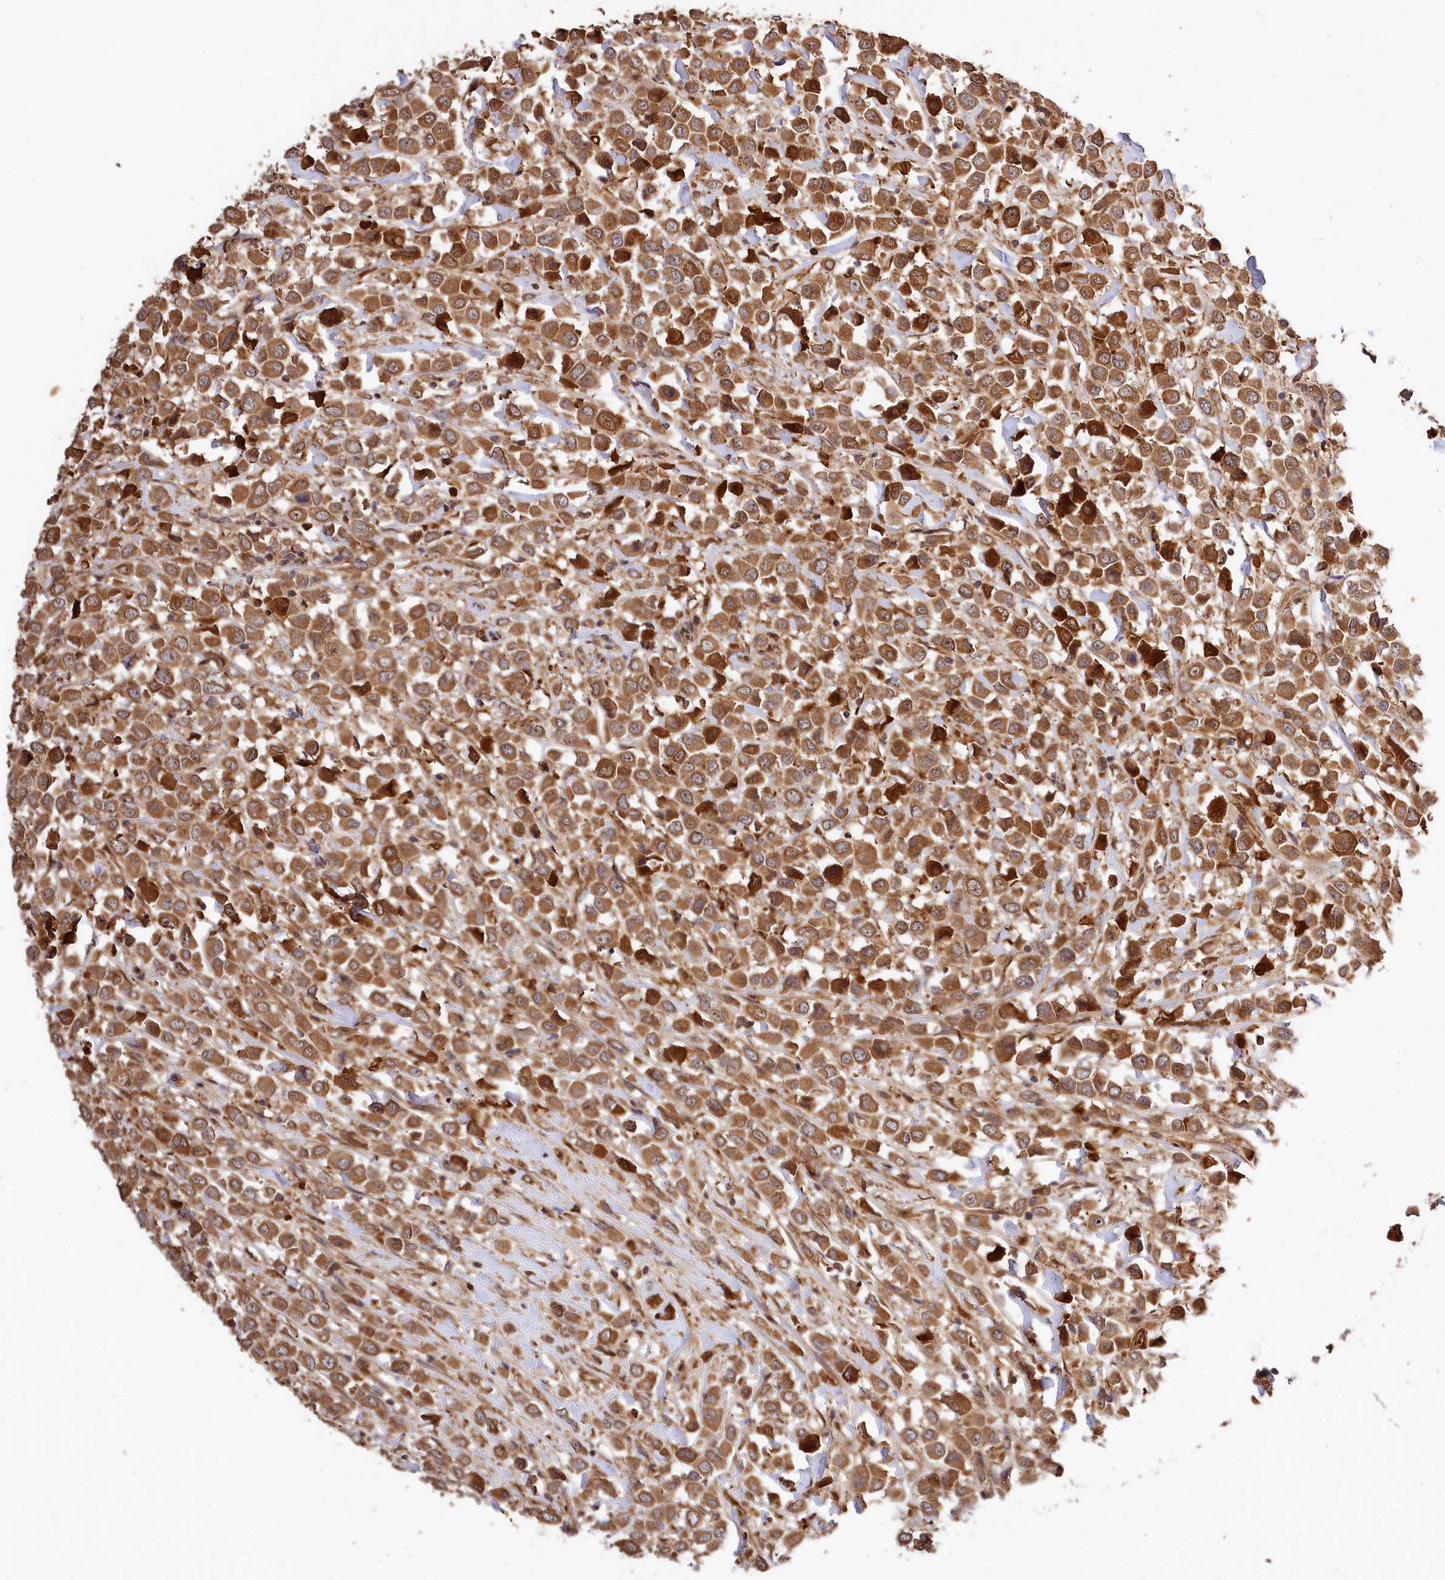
{"staining": {"intensity": "moderate", "quantity": ">75%", "location": "cytoplasmic/membranous"}, "tissue": "breast cancer", "cell_type": "Tumor cells", "image_type": "cancer", "snomed": [{"axis": "morphology", "description": "Duct carcinoma"}, {"axis": "topography", "description": "Breast"}], "caption": "A brown stain labels moderate cytoplasmic/membranous staining of a protein in human breast cancer tumor cells.", "gene": "MCF2L2", "patient": {"sex": "female", "age": 61}}